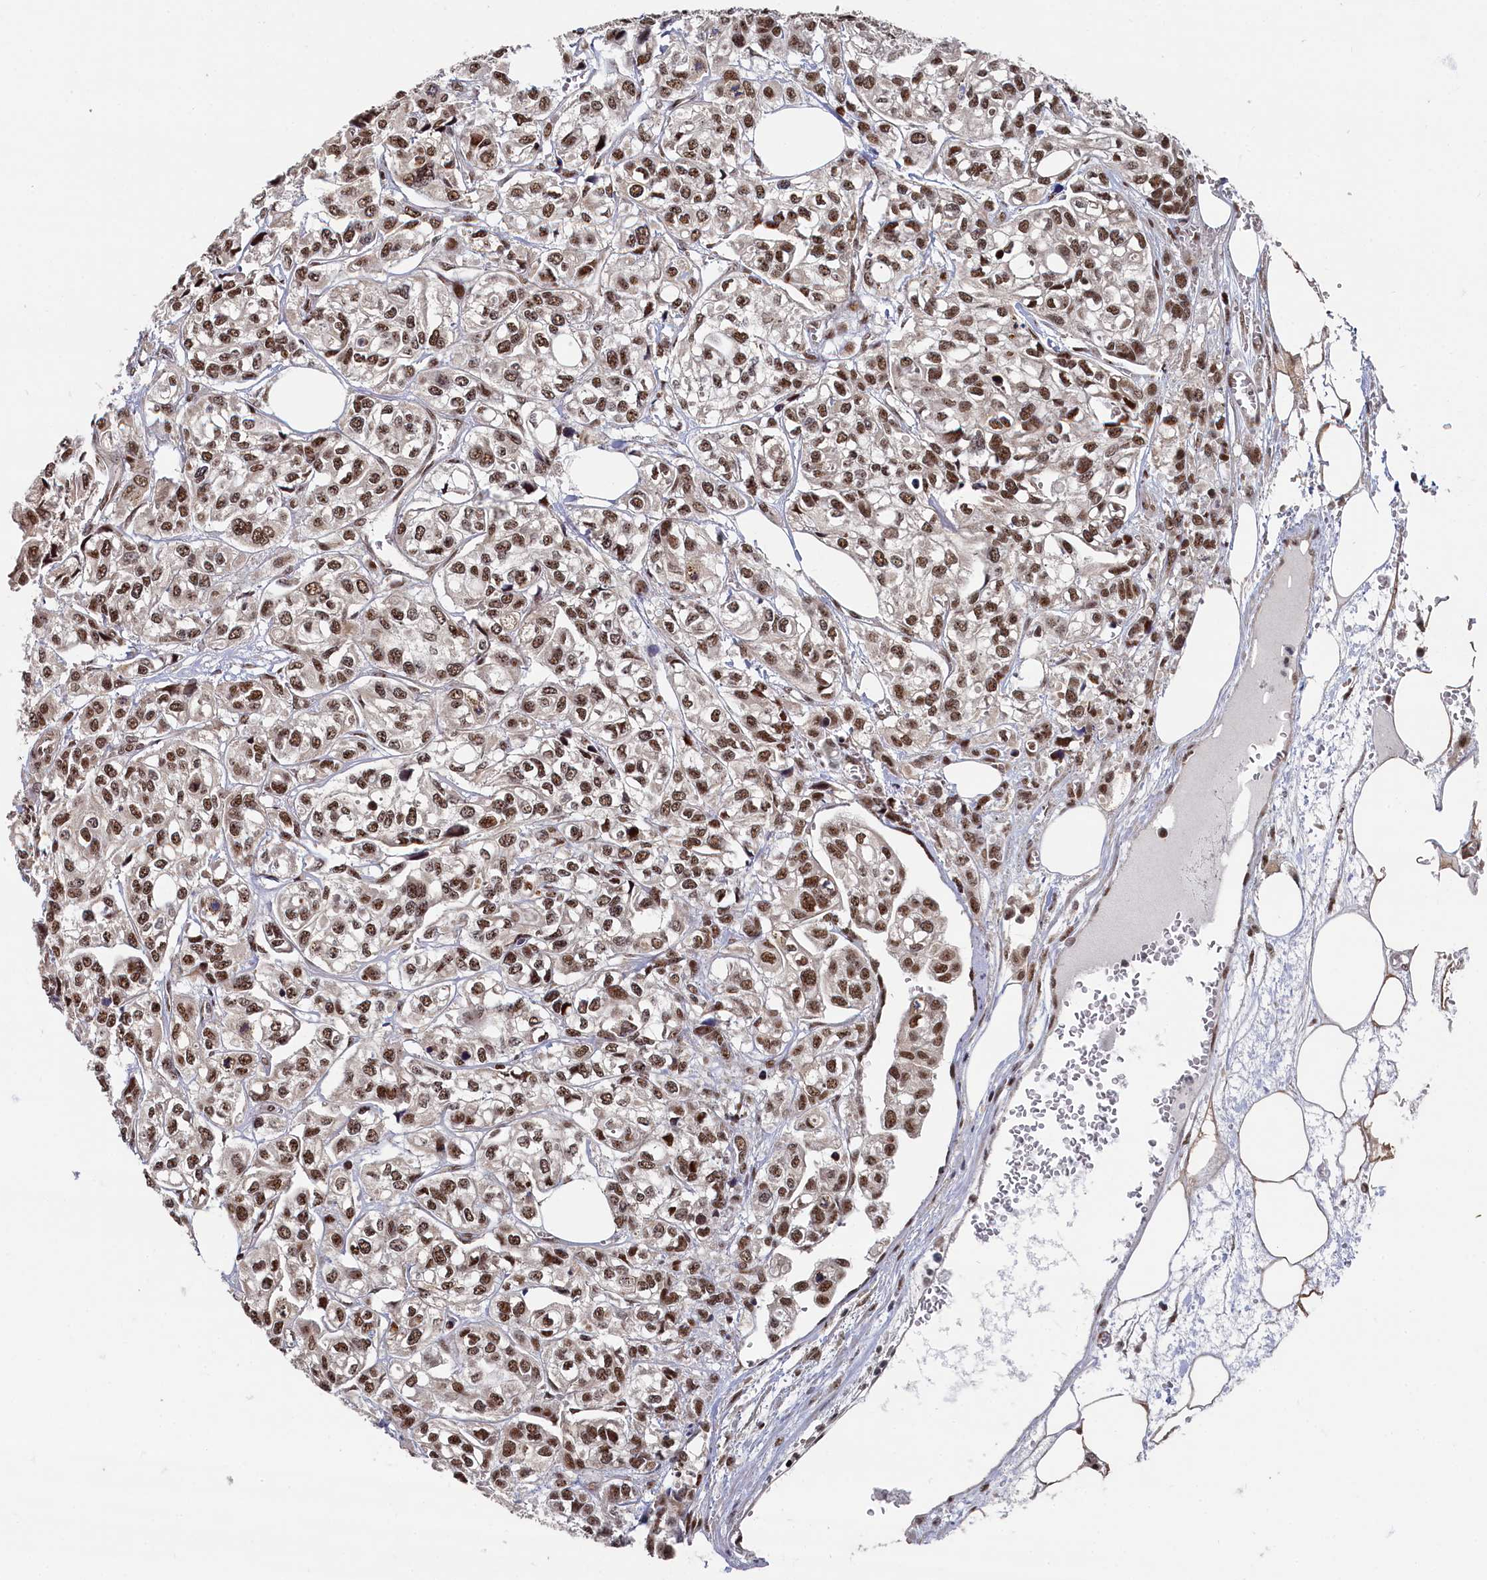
{"staining": {"intensity": "moderate", "quantity": ">75%", "location": "nuclear"}, "tissue": "urothelial cancer", "cell_type": "Tumor cells", "image_type": "cancer", "snomed": [{"axis": "morphology", "description": "Urothelial carcinoma, High grade"}, {"axis": "topography", "description": "Urinary bladder"}], "caption": "This is an image of immunohistochemistry staining of urothelial carcinoma (high-grade), which shows moderate staining in the nuclear of tumor cells.", "gene": "BUB3", "patient": {"sex": "male", "age": 67}}